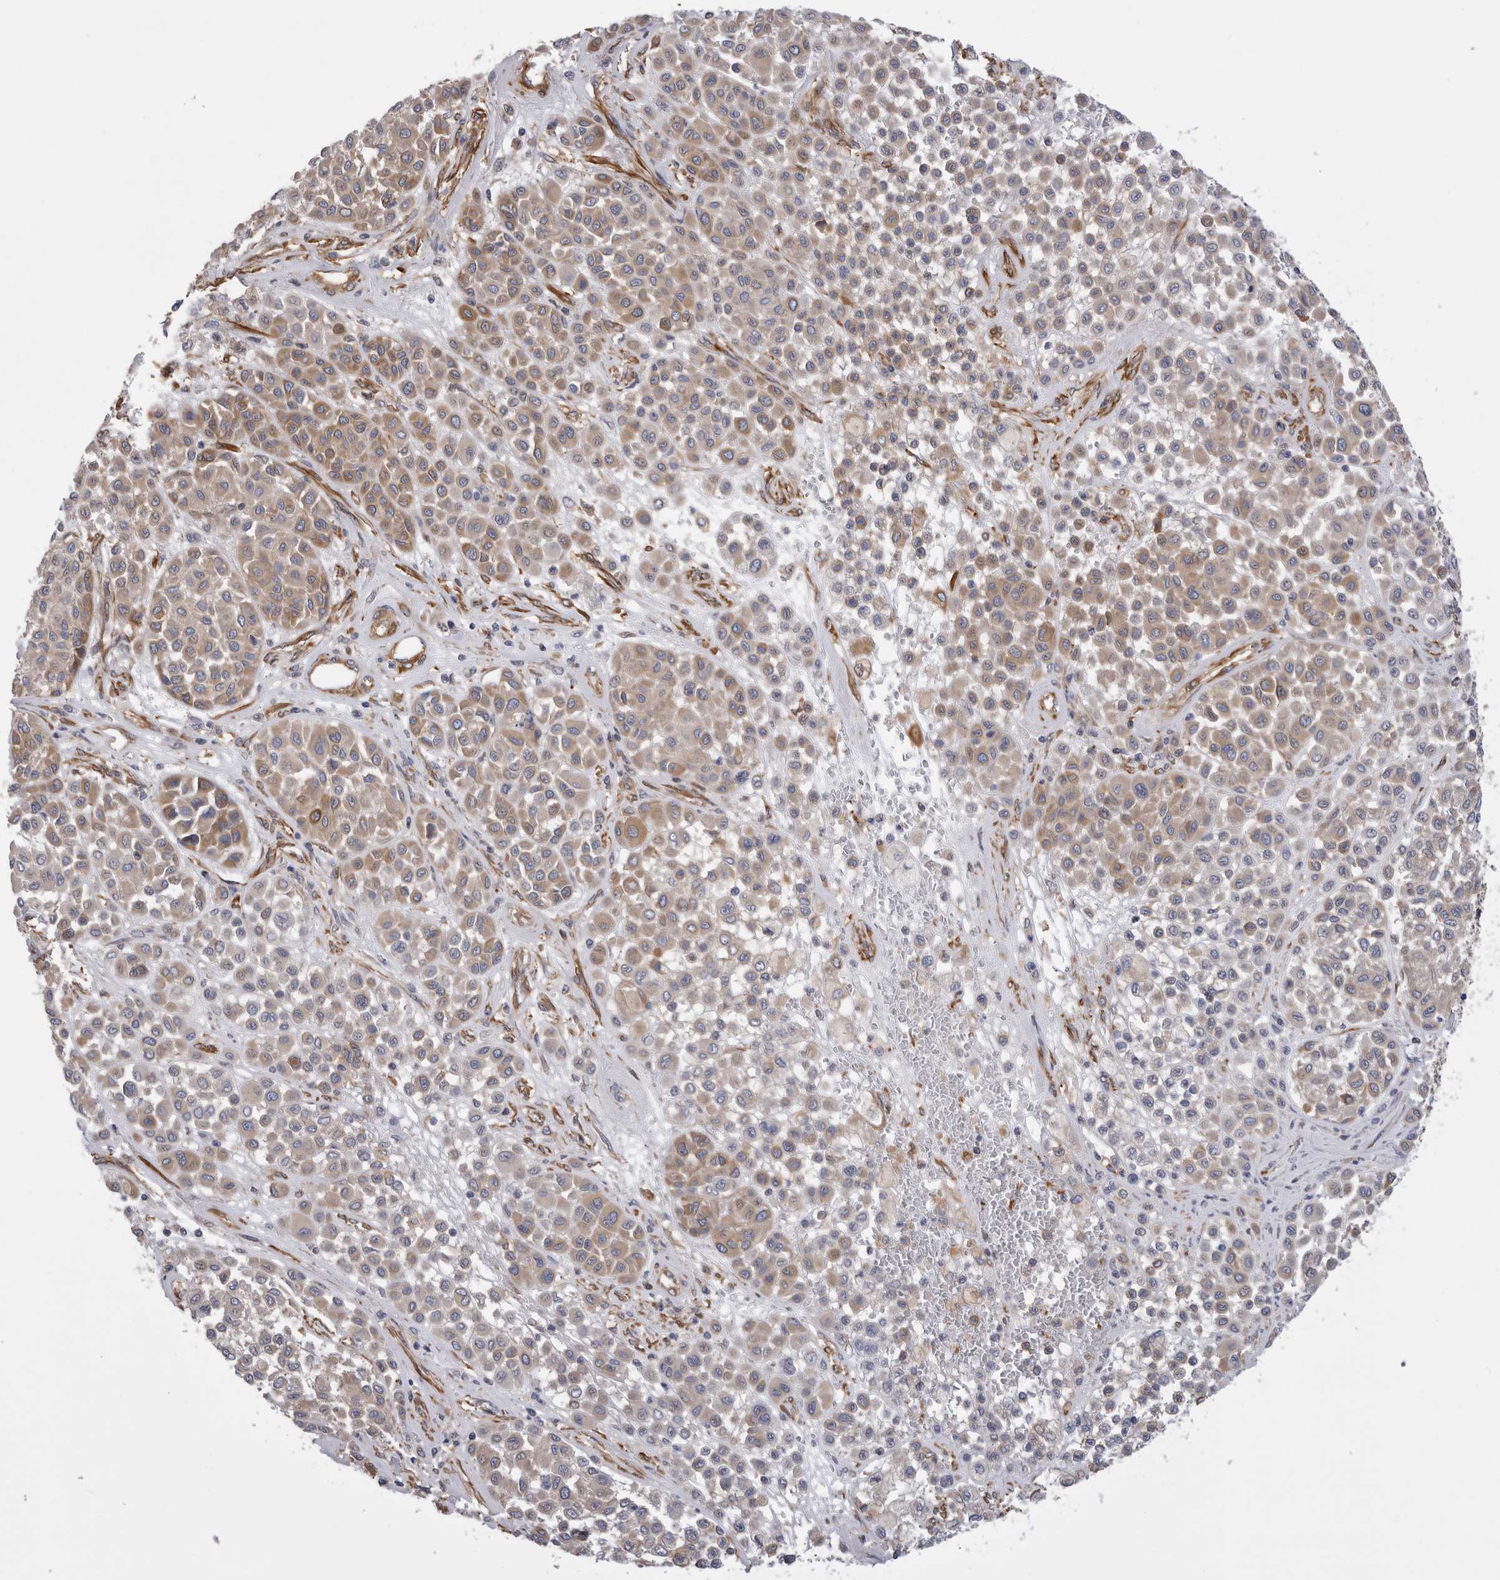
{"staining": {"intensity": "weak", "quantity": ">75%", "location": "cytoplasmic/membranous"}, "tissue": "melanoma", "cell_type": "Tumor cells", "image_type": "cancer", "snomed": [{"axis": "morphology", "description": "Malignant melanoma, Metastatic site"}, {"axis": "topography", "description": "Soft tissue"}], "caption": "Brown immunohistochemical staining in human melanoma displays weak cytoplasmic/membranous positivity in approximately >75% of tumor cells.", "gene": "EPRS1", "patient": {"sex": "male", "age": 41}}